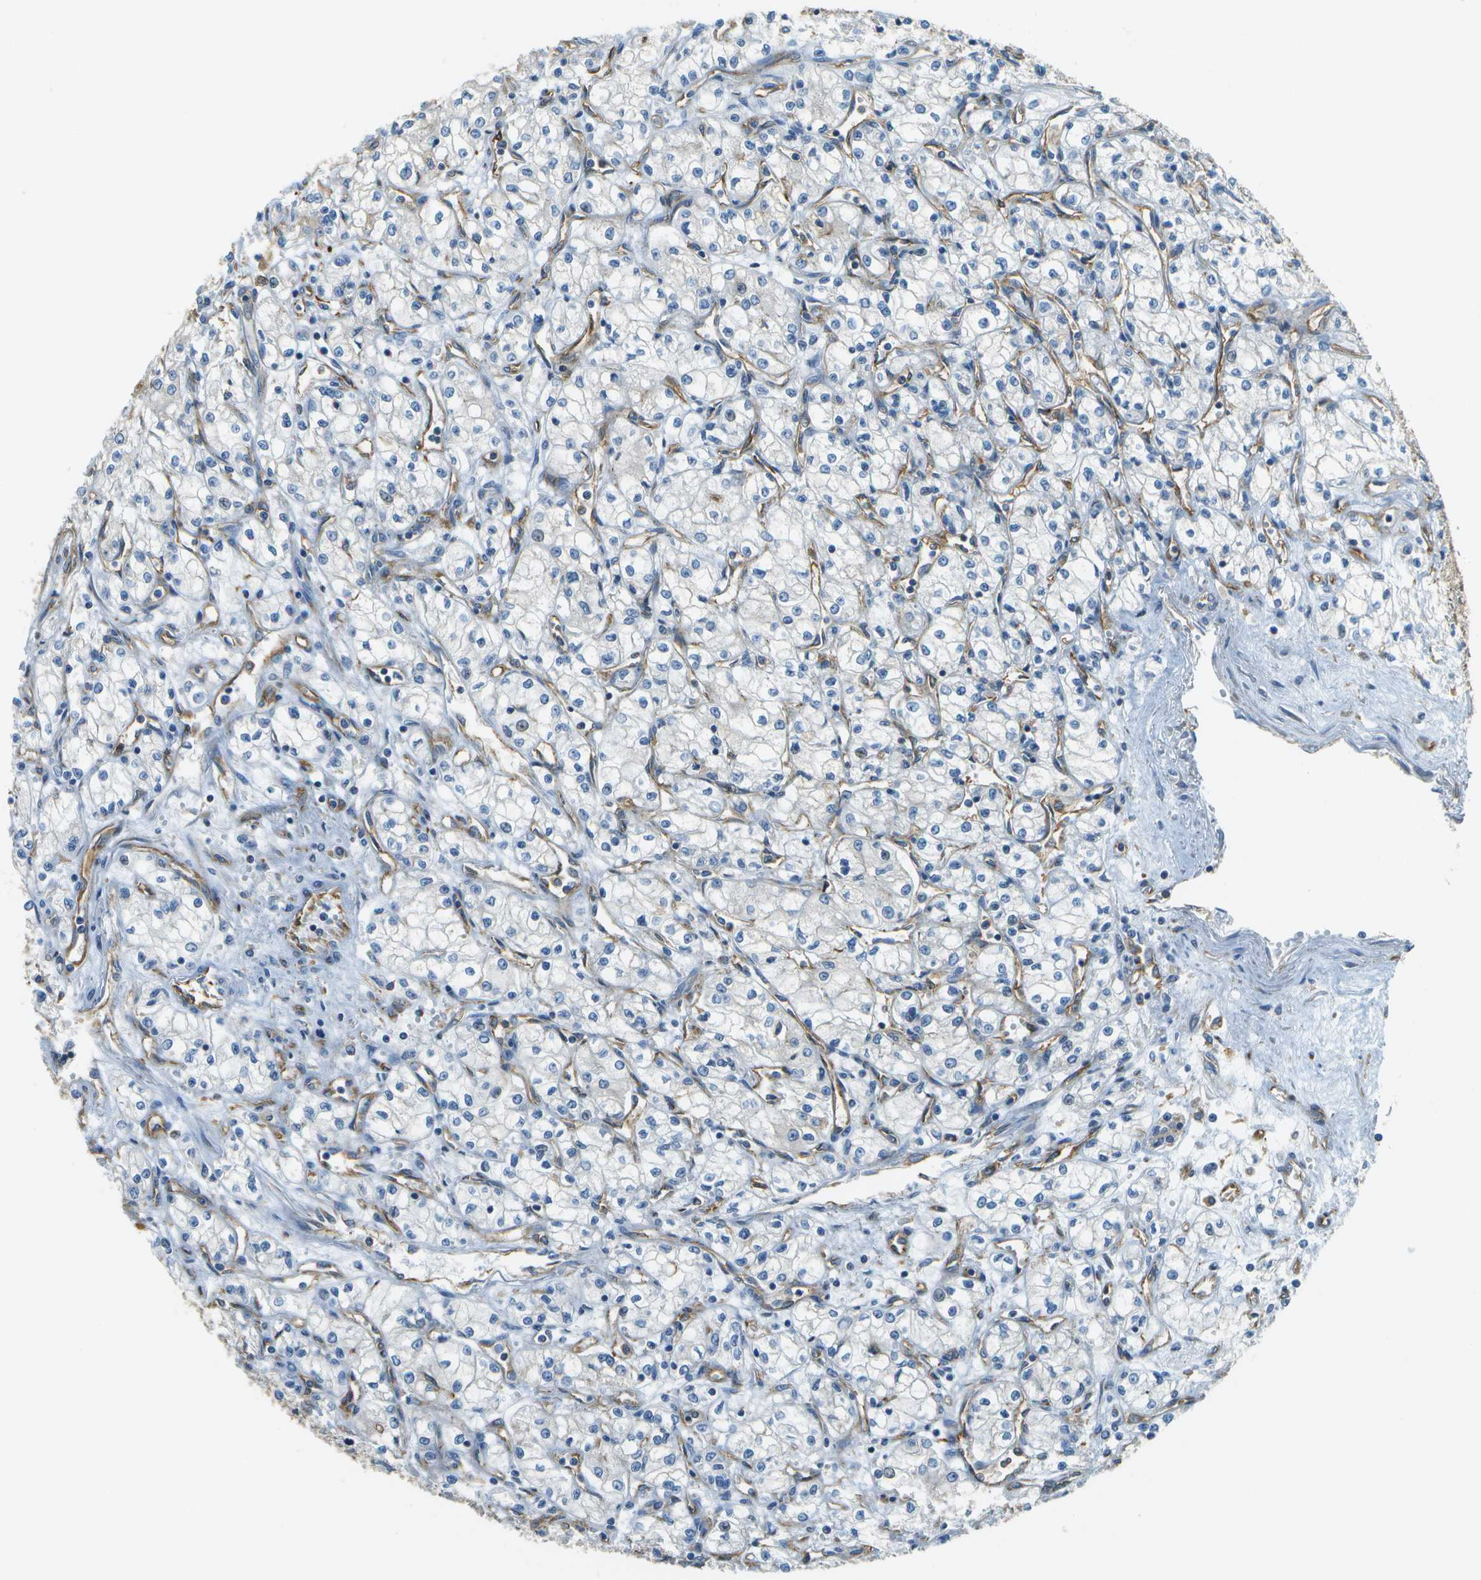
{"staining": {"intensity": "moderate", "quantity": "<25%", "location": "cytoplasmic/membranous"}, "tissue": "renal cancer", "cell_type": "Tumor cells", "image_type": "cancer", "snomed": [{"axis": "morphology", "description": "Normal tissue, NOS"}, {"axis": "morphology", "description": "Adenocarcinoma, NOS"}, {"axis": "topography", "description": "Kidney"}], "caption": "Immunohistochemistry (IHC) staining of adenocarcinoma (renal), which exhibits low levels of moderate cytoplasmic/membranous positivity in about <25% of tumor cells indicating moderate cytoplasmic/membranous protein expression. The staining was performed using DAB (3,3'-diaminobenzidine) (brown) for protein detection and nuclei were counterstained in hematoxylin (blue).", "gene": "CLTC", "patient": {"sex": "male", "age": 59}}